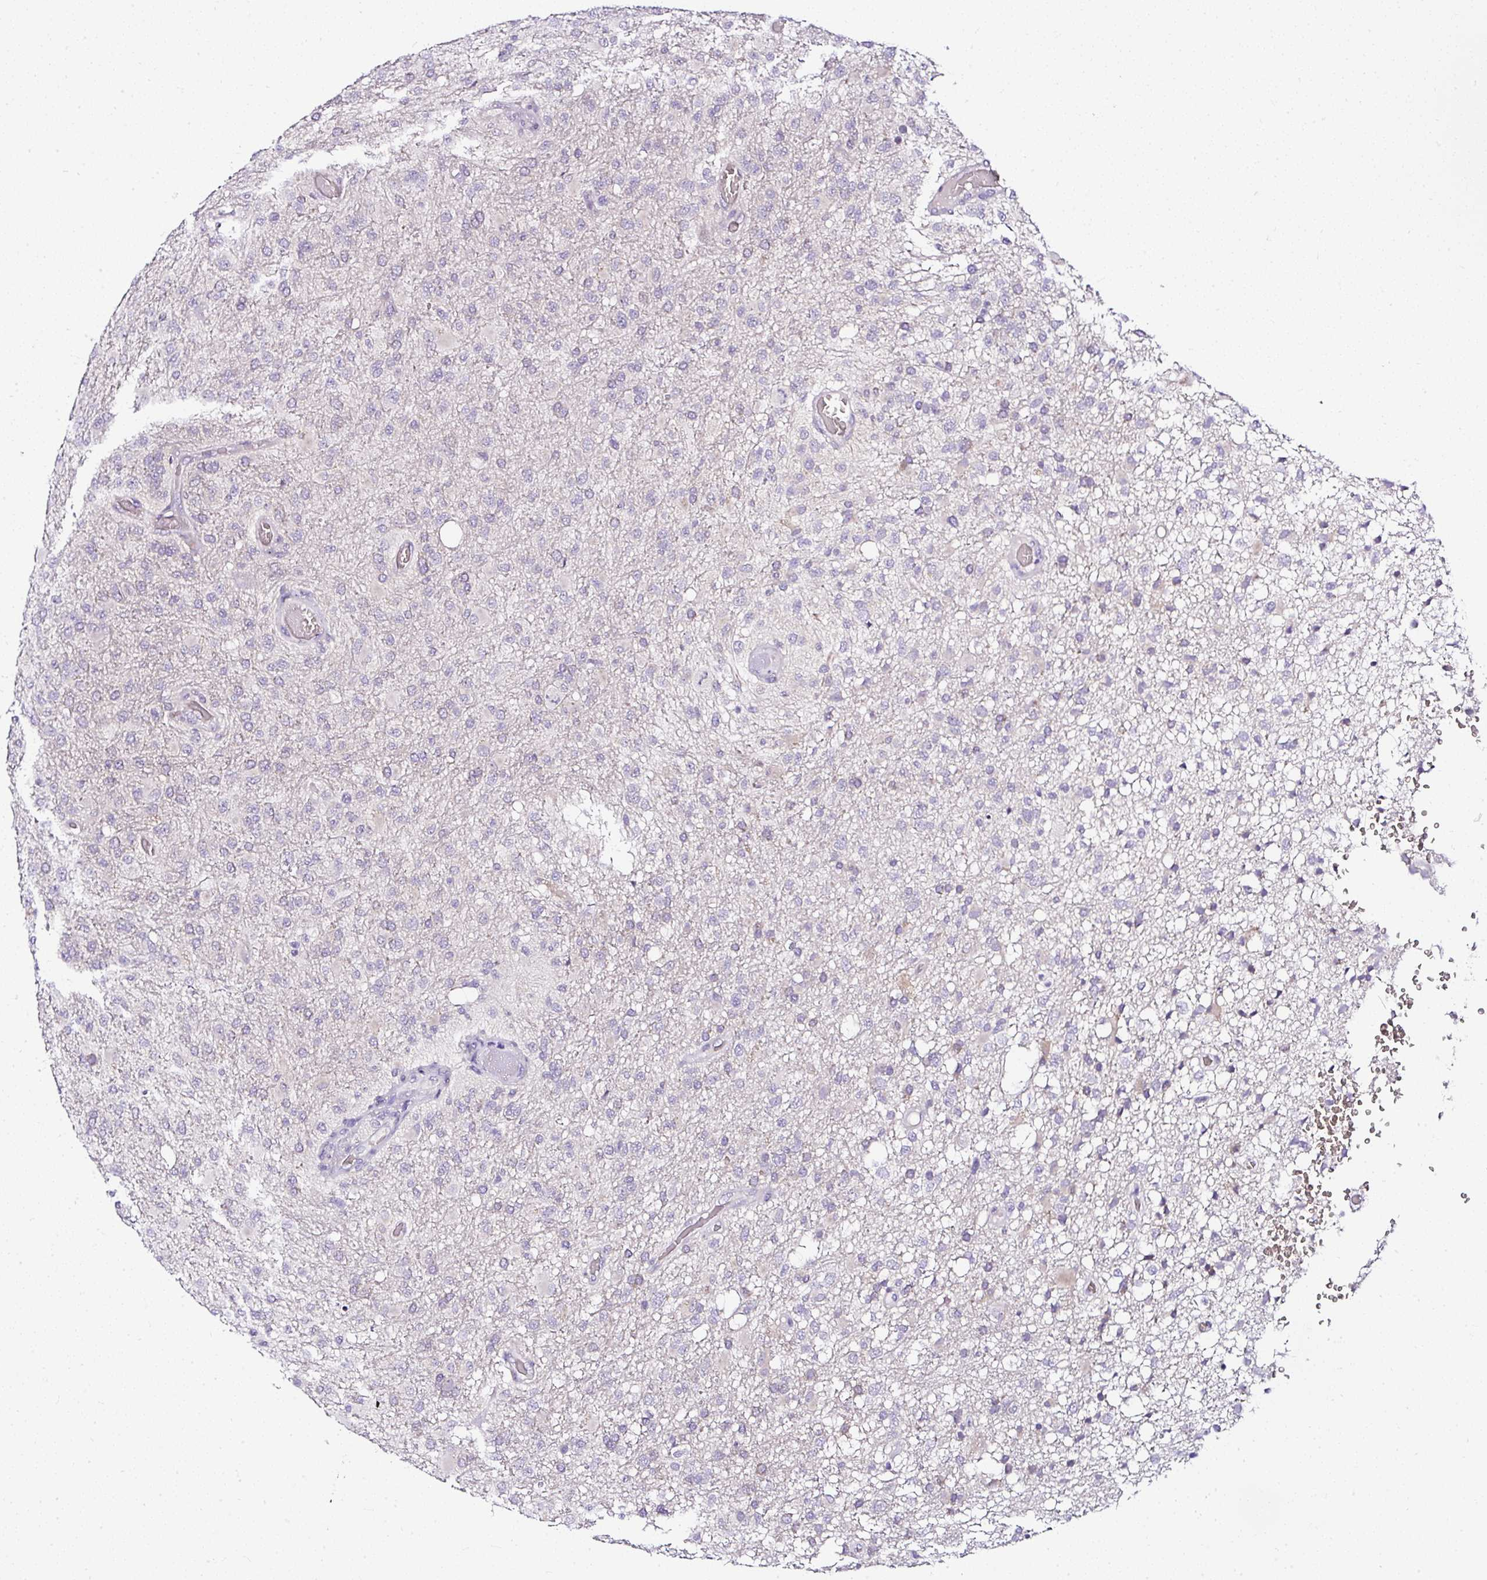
{"staining": {"intensity": "negative", "quantity": "none", "location": "none"}, "tissue": "glioma", "cell_type": "Tumor cells", "image_type": "cancer", "snomed": [{"axis": "morphology", "description": "Glioma, malignant, High grade"}, {"axis": "topography", "description": "Brain"}], "caption": "IHC of glioma reveals no staining in tumor cells.", "gene": "DEPDC5", "patient": {"sex": "female", "age": 74}}